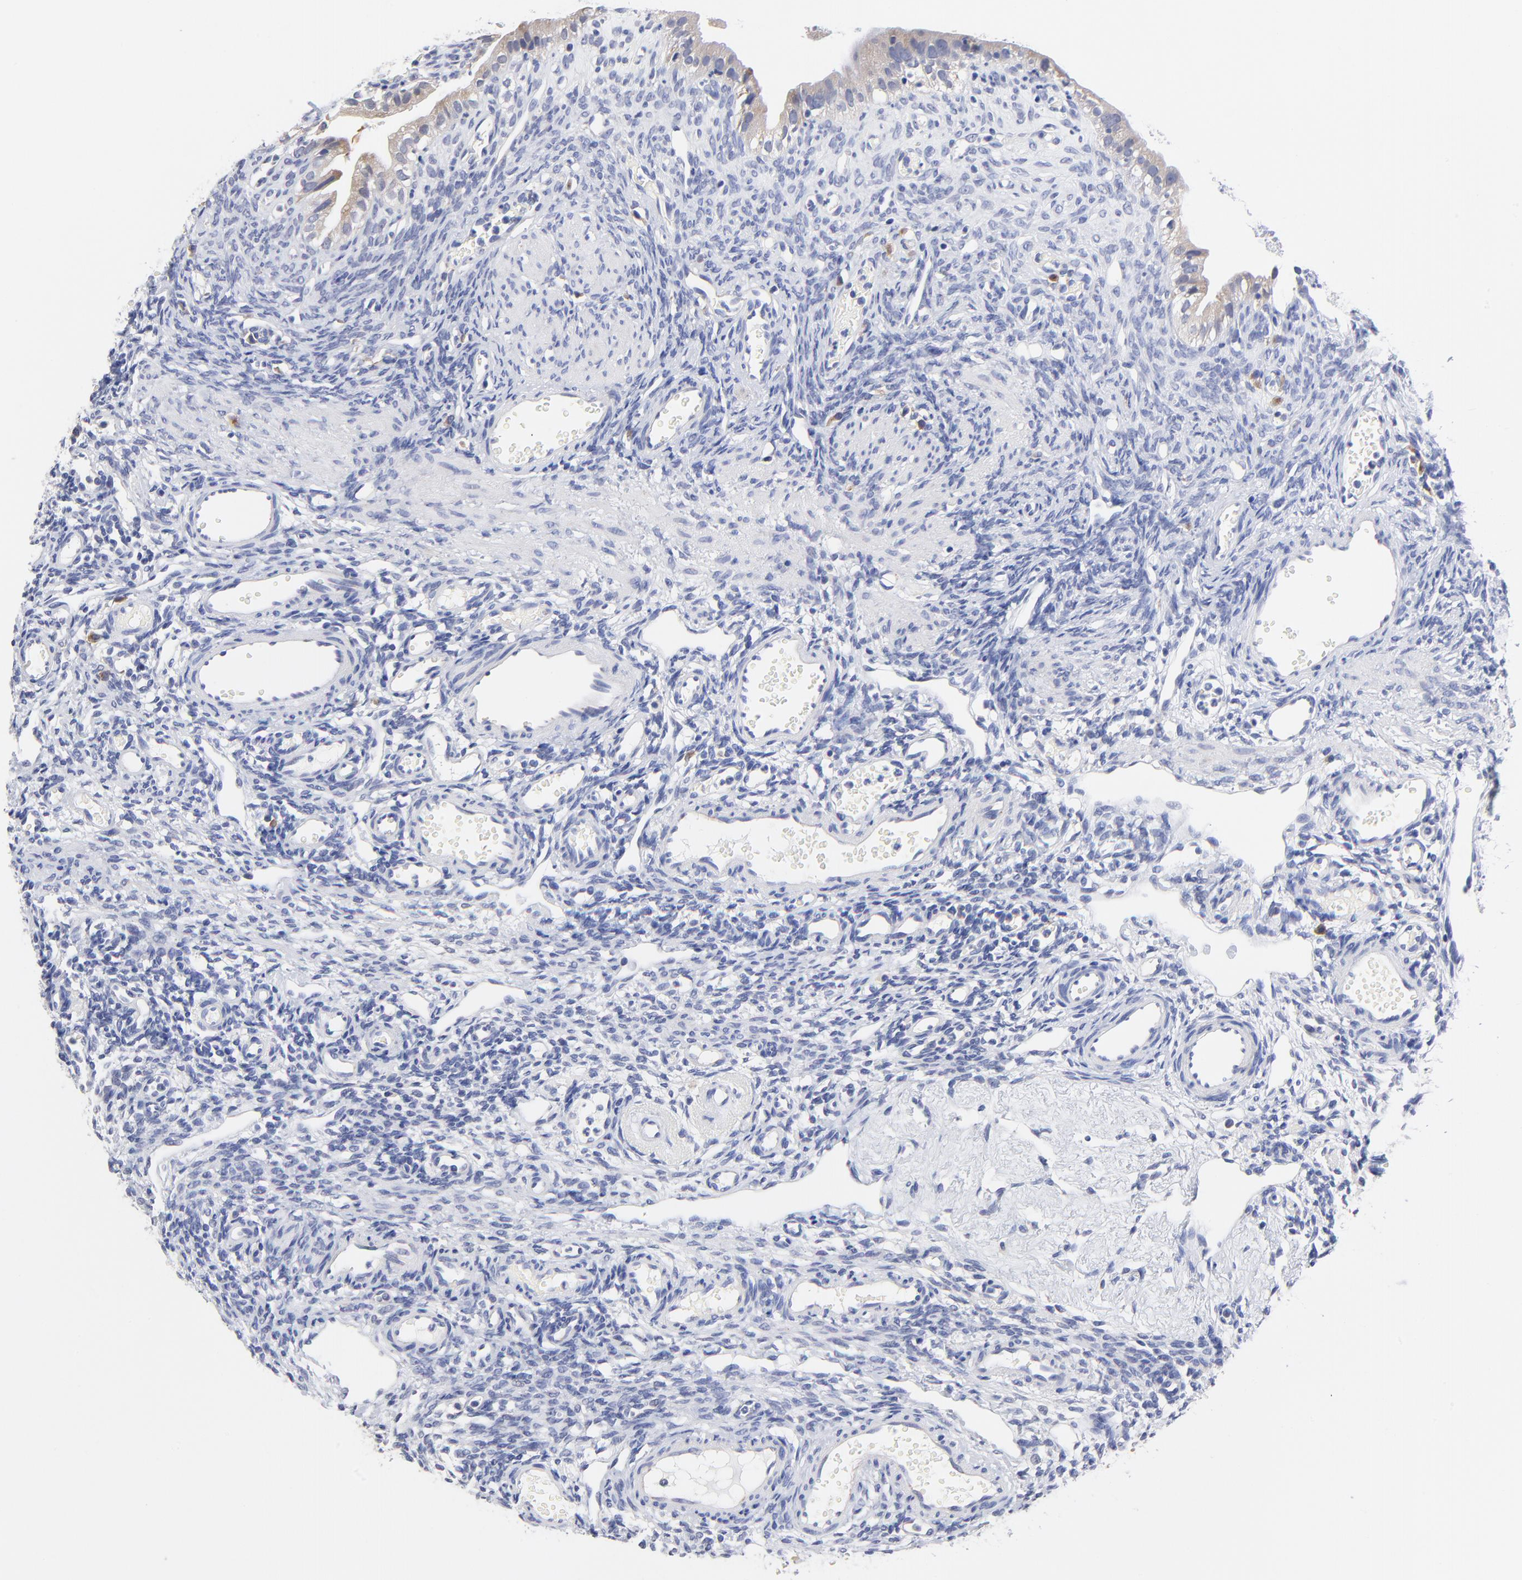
{"staining": {"intensity": "negative", "quantity": "none", "location": "none"}, "tissue": "ovary", "cell_type": "Ovarian stroma cells", "image_type": "normal", "snomed": [{"axis": "morphology", "description": "Normal tissue, NOS"}, {"axis": "topography", "description": "Ovary"}], "caption": "An immunohistochemistry histopathology image of unremarkable ovary is shown. There is no staining in ovarian stroma cells of ovary.", "gene": "LAX1", "patient": {"sex": "female", "age": 33}}